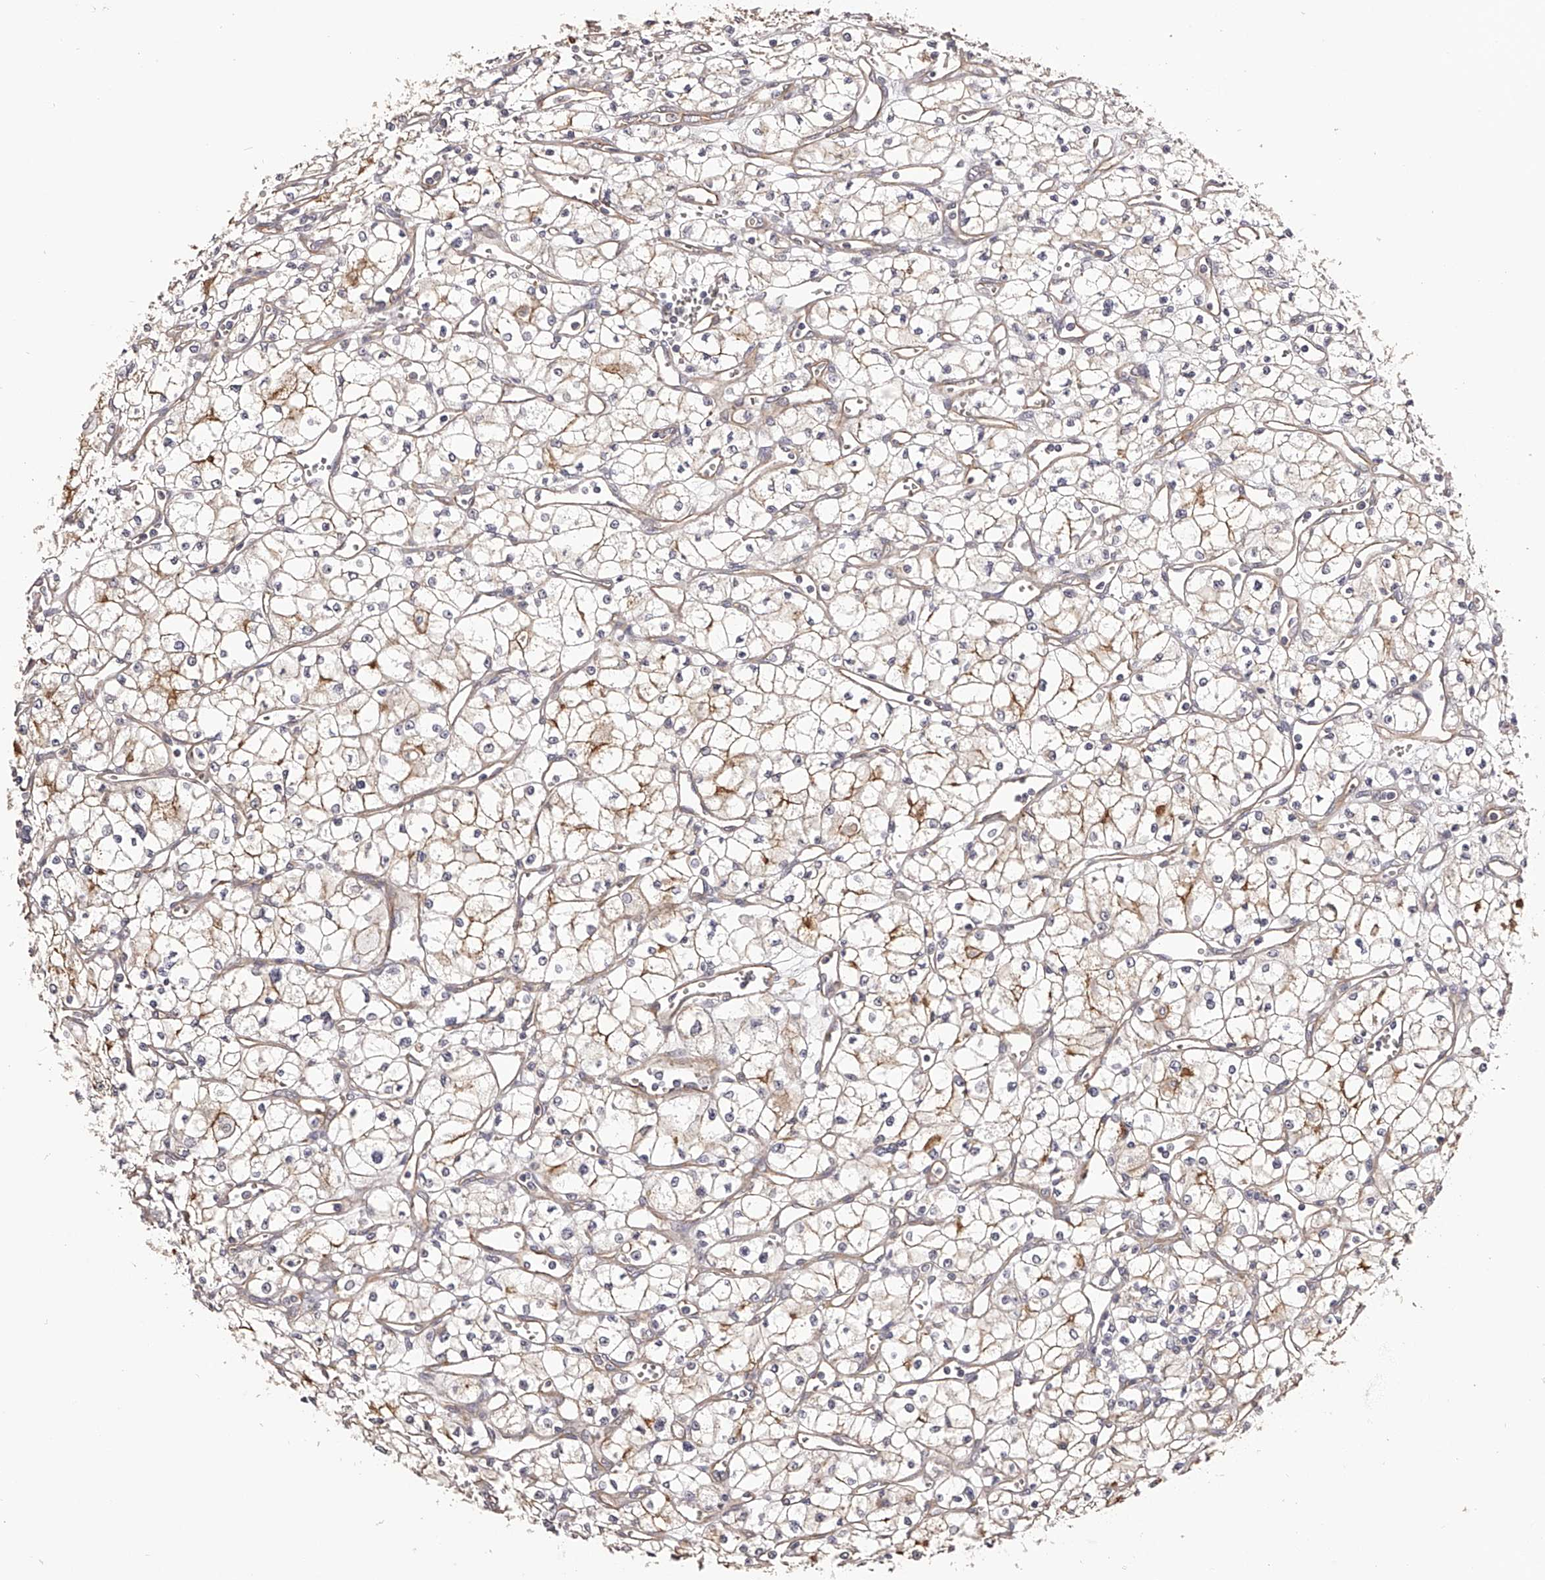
{"staining": {"intensity": "weak", "quantity": "25%-75%", "location": "cytoplasmic/membranous"}, "tissue": "renal cancer", "cell_type": "Tumor cells", "image_type": "cancer", "snomed": [{"axis": "morphology", "description": "Adenocarcinoma, NOS"}, {"axis": "topography", "description": "Kidney"}], "caption": "Immunohistochemistry micrograph of neoplastic tissue: adenocarcinoma (renal) stained using immunohistochemistry demonstrates low levels of weak protein expression localized specifically in the cytoplasmic/membranous of tumor cells, appearing as a cytoplasmic/membranous brown color.", "gene": "LTV1", "patient": {"sex": "male", "age": 59}}